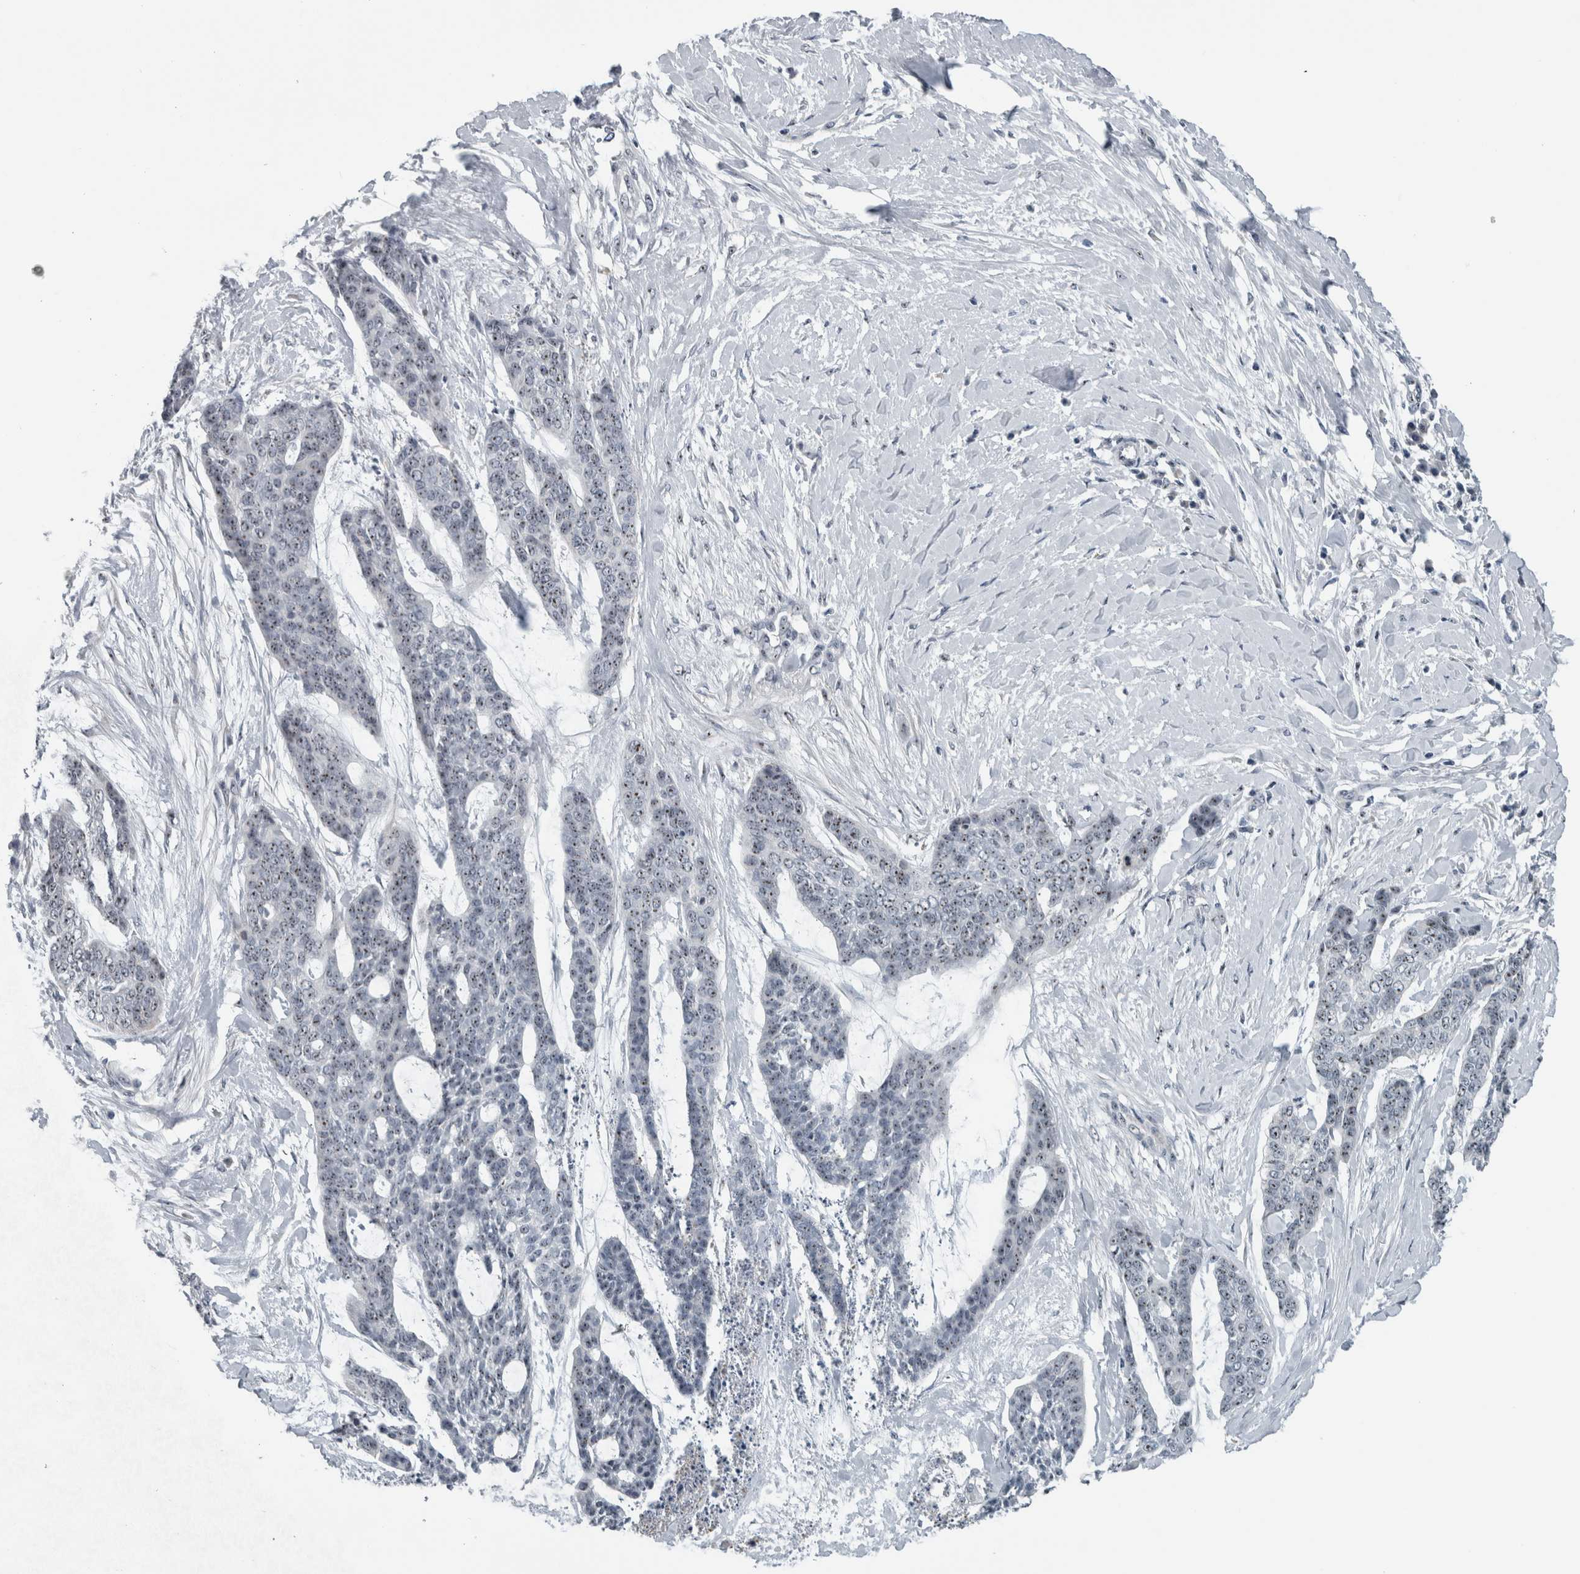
{"staining": {"intensity": "weak", "quantity": "25%-75%", "location": "nuclear"}, "tissue": "skin cancer", "cell_type": "Tumor cells", "image_type": "cancer", "snomed": [{"axis": "morphology", "description": "Basal cell carcinoma"}, {"axis": "topography", "description": "Skin"}], "caption": "A low amount of weak nuclear positivity is seen in about 25%-75% of tumor cells in skin cancer tissue.", "gene": "UTP6", "patient": {"sex": "female", "age": 64}}